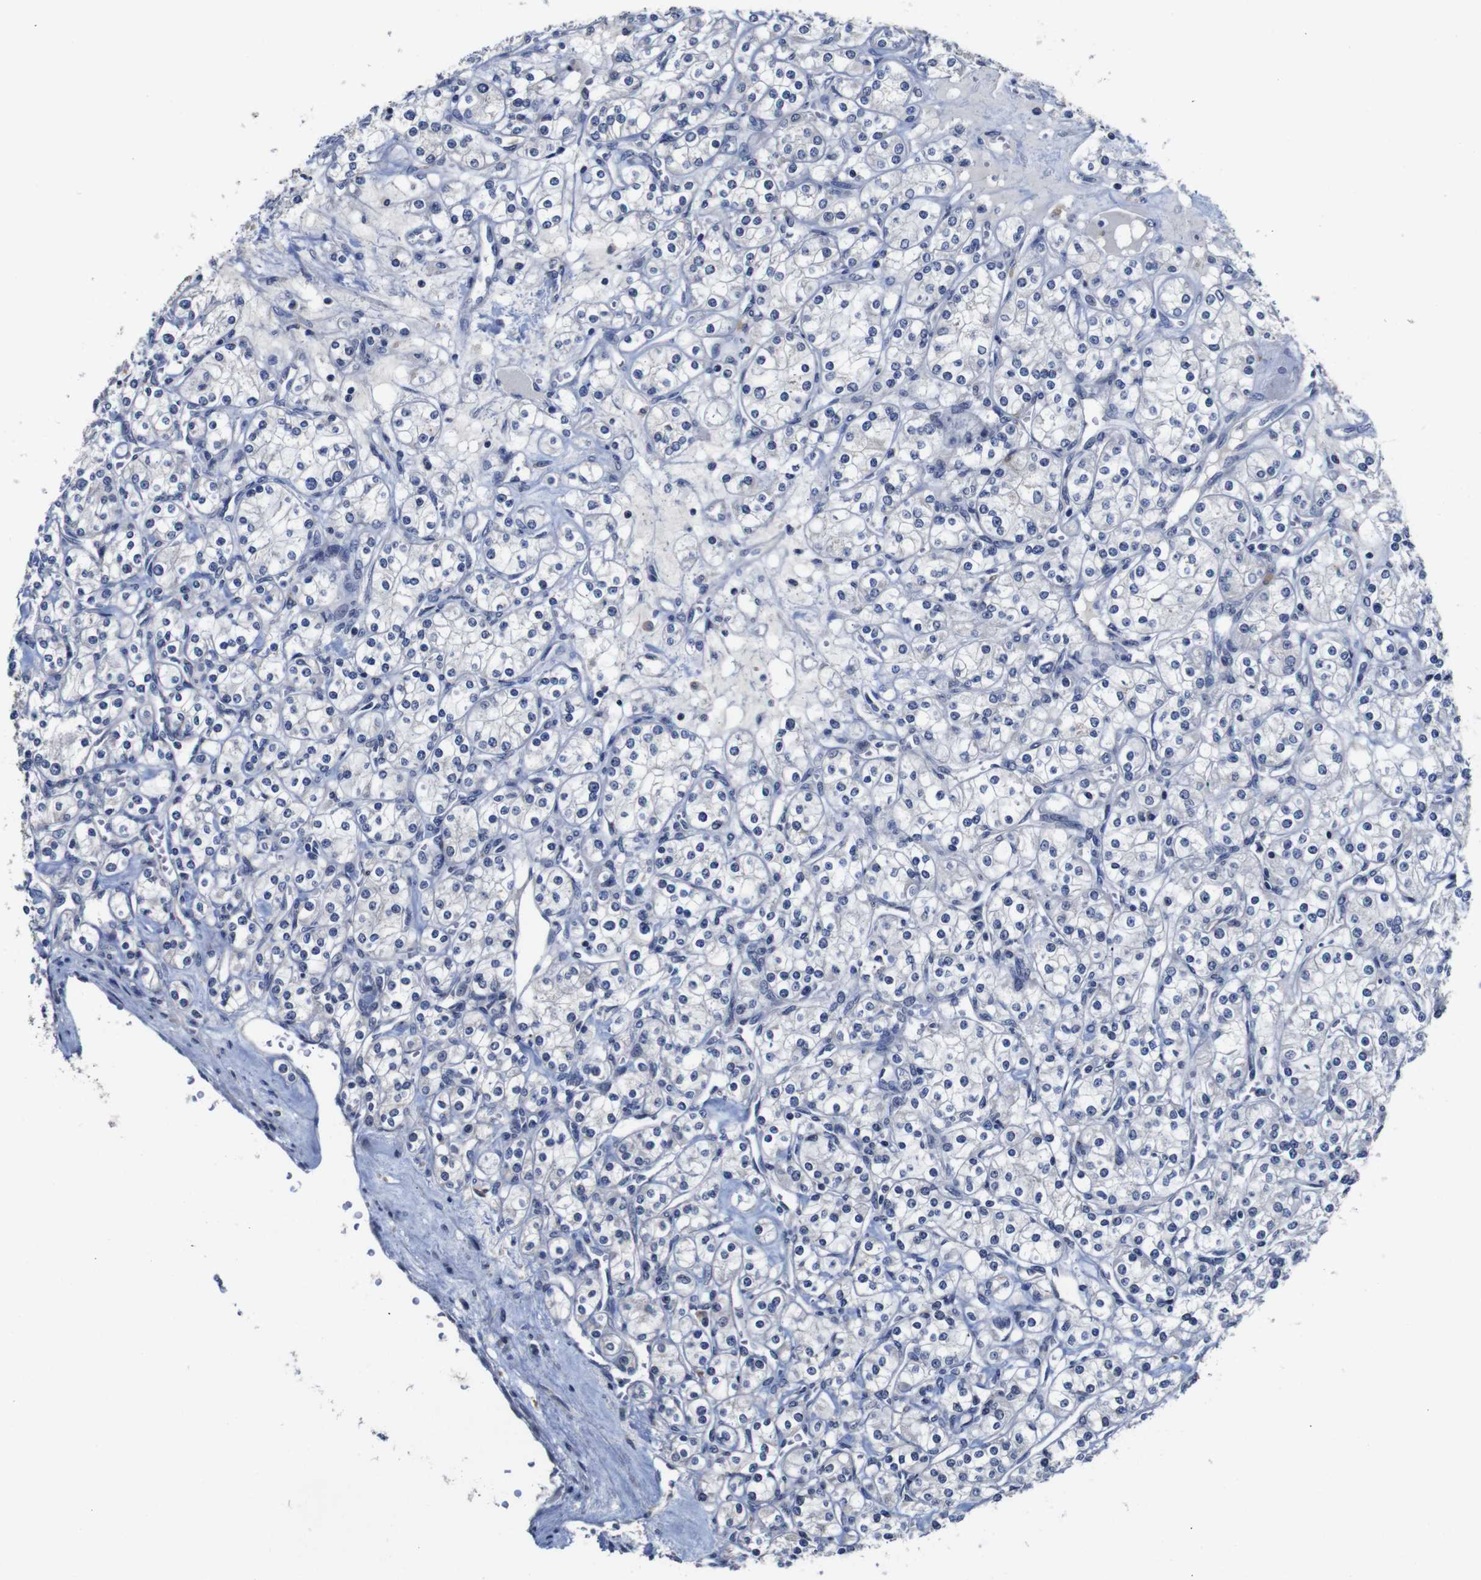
{"staining": {"intensity": "negative", "quantity": "none", "location": "none"}, "tissue": "renal cancer", "cell_type": "Tumor cells", "image_type": "cancer", "snomed": [{"axis": "morphology", "description": "Adenocarcinoma, NOS"}, {"axis": "topography", "description": "Kidney"}], "caption": "This is a photomicrograph of IHC staining of adenocarcinoma (renal), which shows no positivity in tumor cells.", "gene": "NTRK3", "patient": {"sex": "male", "age": 77}}